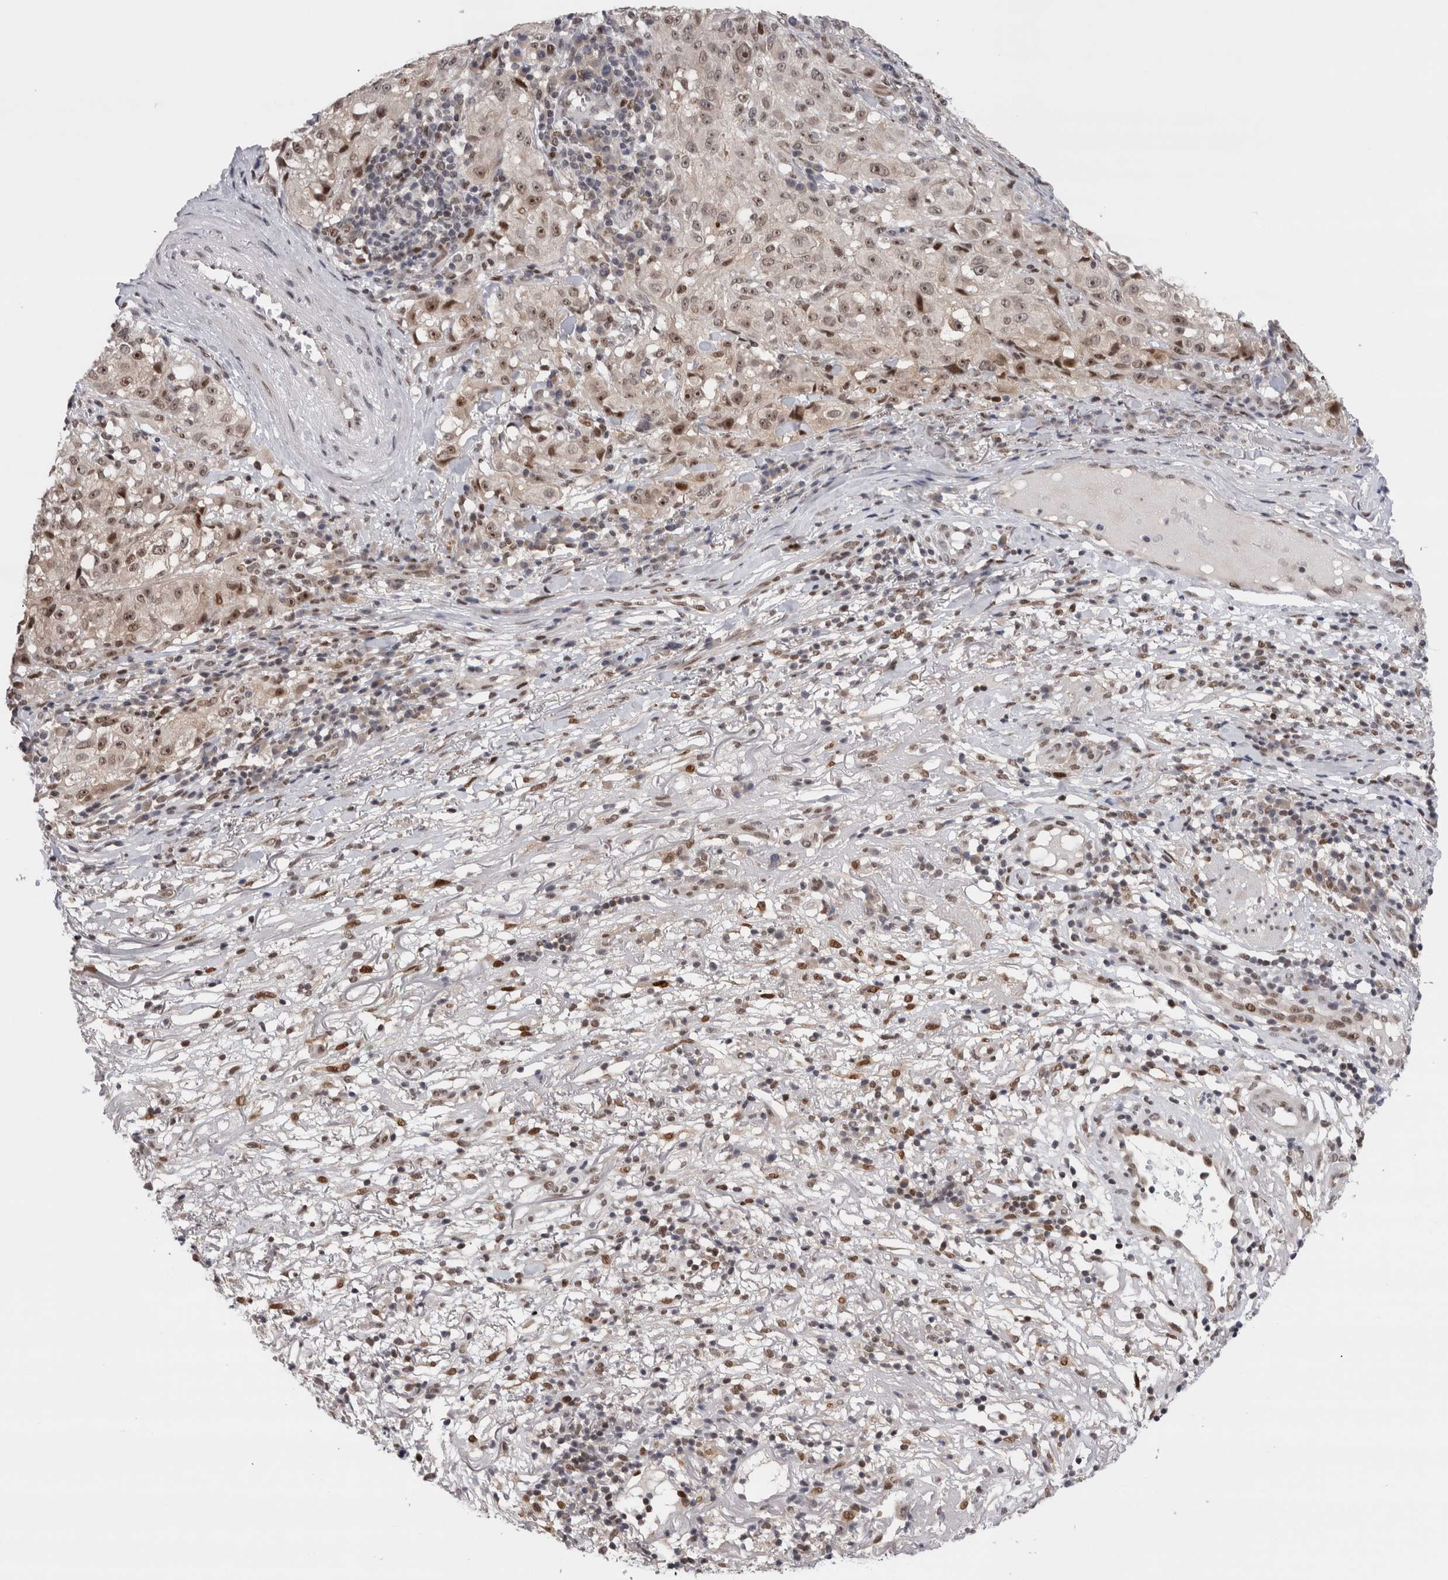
{"staining": {"intensity": "weak", "quantity": "25%-75%", "location": "nuclear"}, "tissue": "melanoma", "cell_type": "Tumor cells", "image_type": "cancer", "snomed": [{"axis": "morphology", "description": "Necrosis, NOS"}, {"axis": "morphology", "description": "Malignant melanoma, NOS"}, {"axis": "topography", "description": "Skin"}], "caption": "Immunohistochemical staining of malignant melanoma exhibits low levels of weak nuclear protein staining in about 25%-75% of tumor cells. The staining was performed using DAB to visualize the protein expression in brown, while the nuclei were stained in blue with hematoxylin (Magnification: 20x).", "gene": "ZNF521", "patient": {"sex": "female", "age": 87}}